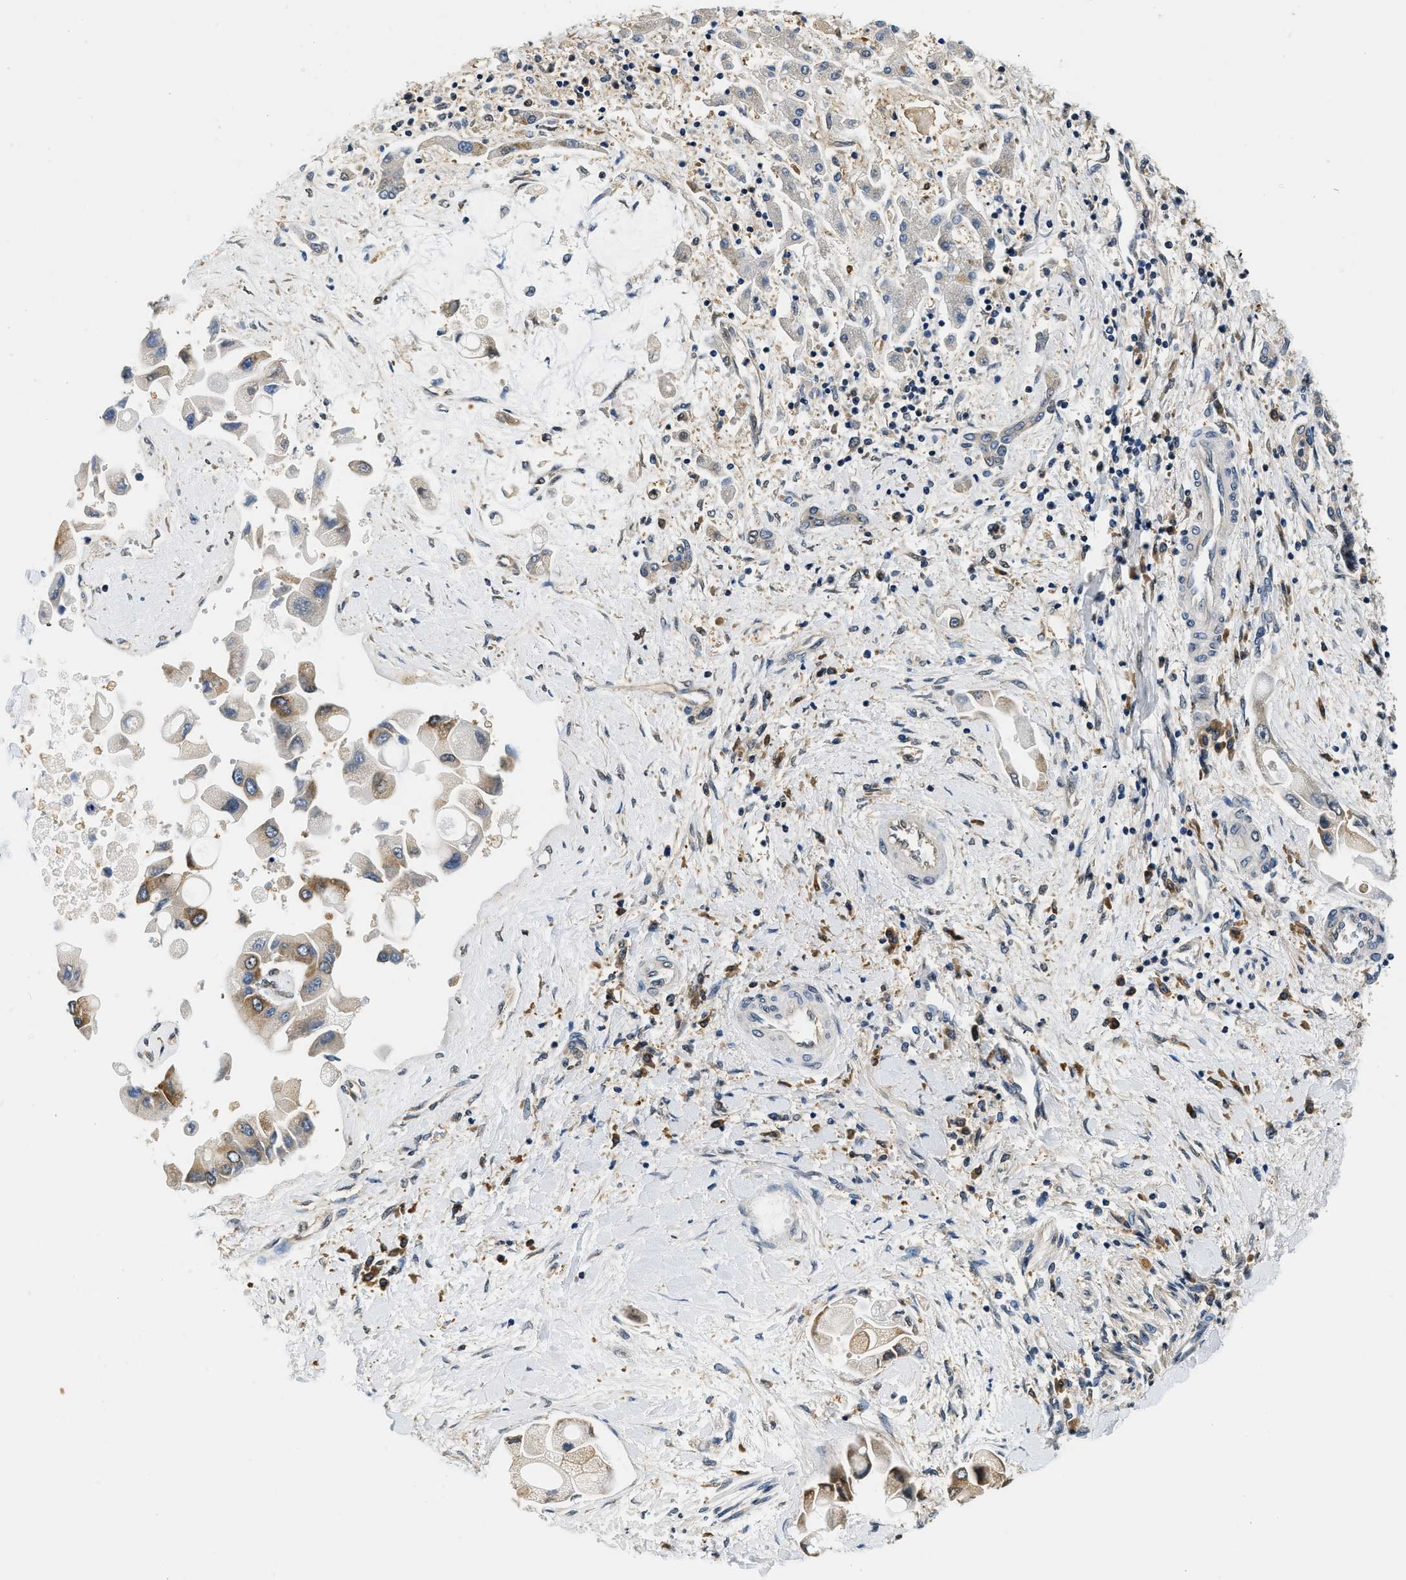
{"staining": {"intensity": "moderate", "quantity": ">75%", "location": "cytoplasmic/membranous"}, "tissue": "liver cancer", "cell_type": "Tumor cells", "image_type": "cancer", "snomed": [{"axis": "morphology", "description": "Cholangiocarcinoma"}, {"axis": "topography", "description": "Liver"}], "caption": "DAB immunohistochemical staining of cholangiocarcinoma (liver) demonstrates moderate cytoplasmic/membranous protein expression in approximately >75% of tumor cells. The protein of interest is shown in brown color, while the nuclei are stained blue.", "gene": "BCL7C", "patient": {"sex": "male", "age": 50}}